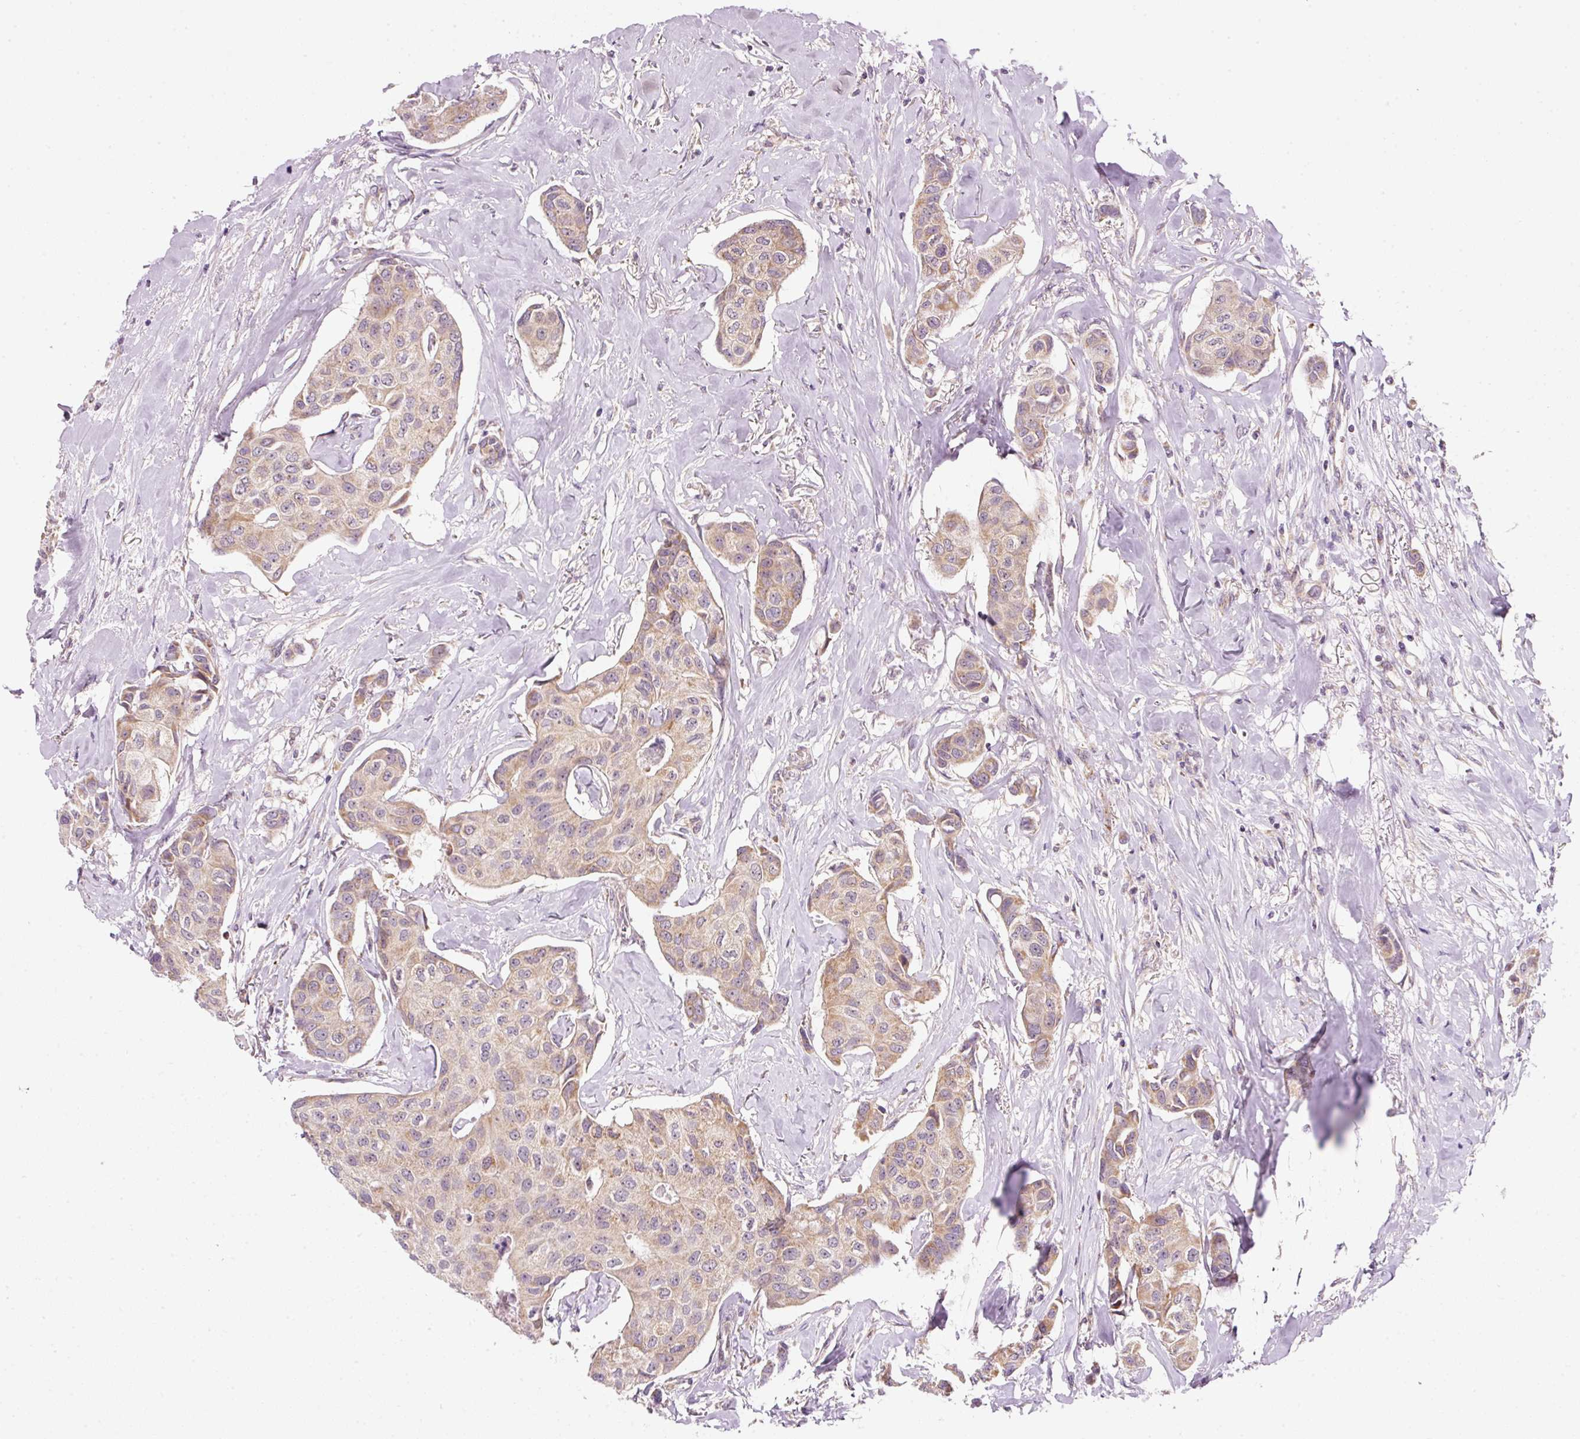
{"staining": {"intensity": "weak", "quantity": ">75%", "location": "cytoplasmic/membranous"}, "tissue": "breast cancer", "cell_type": "Tumor cells", "image_type": "cancer", "snomed": [{"axis": "morphology", "description": "Duct carcinoma"}, {"axis": "topography", "description": "Breast"}], "caption": "IHC of human intraductal carcinoma (breast) displays low levels of weak cytoplasmic/membranous positivity in about >75% of tumor cells. (Stains: DAB (3,3'-diaminobenzidine) in brown, nuclei in blue, Microscopy: brightfield microscopy at high magnification).", "gene": "FAM78B", "patient": {"sex": "female", "age": 80}}